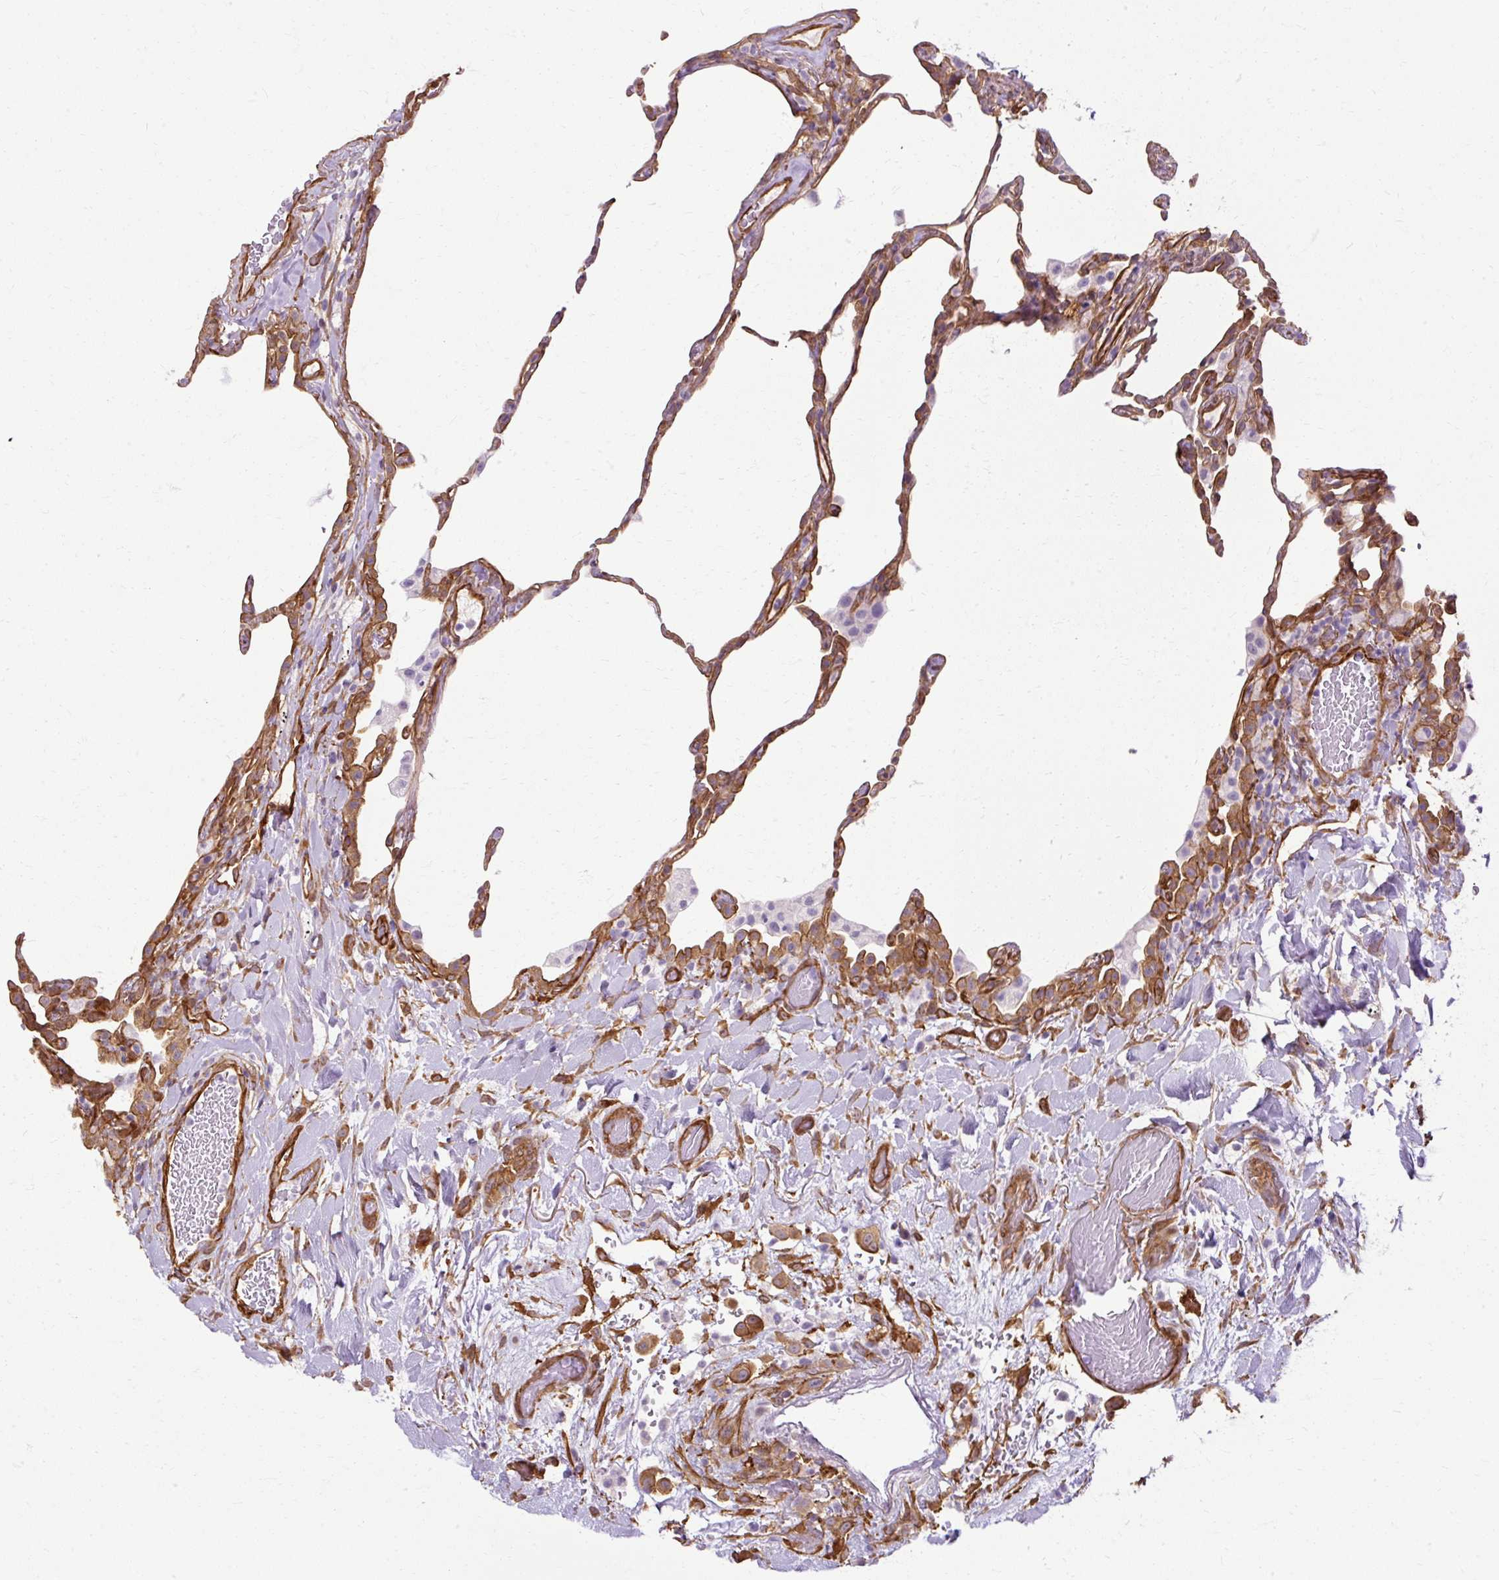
{"staining": {"intensity": "moderate", "quantity": "25%-75%", "location": "cytoplasmic/membranous"}, "tissue": "lung", "cell_type": "Alveolar cells", "image_type": "normal", "snomed": [{"axis": "morphology", "description": "Normal tissue, NOS"}, {"axis": "topography", "description": "Lung"}], "caption": "High-power microscopy captured an immunohistochemistry image of normal lung, revealing moderate cytoplasmic/membranous expression in about 25%-75% of alveolar cells. (Stains: DAB (3,3'-diaminobenzidine) in brown, nuclei in blue, Microscopy: brightfield microscopy at high magnification).", "gene": "CNN3", "patient": {"sex": "female", "age": 57}}